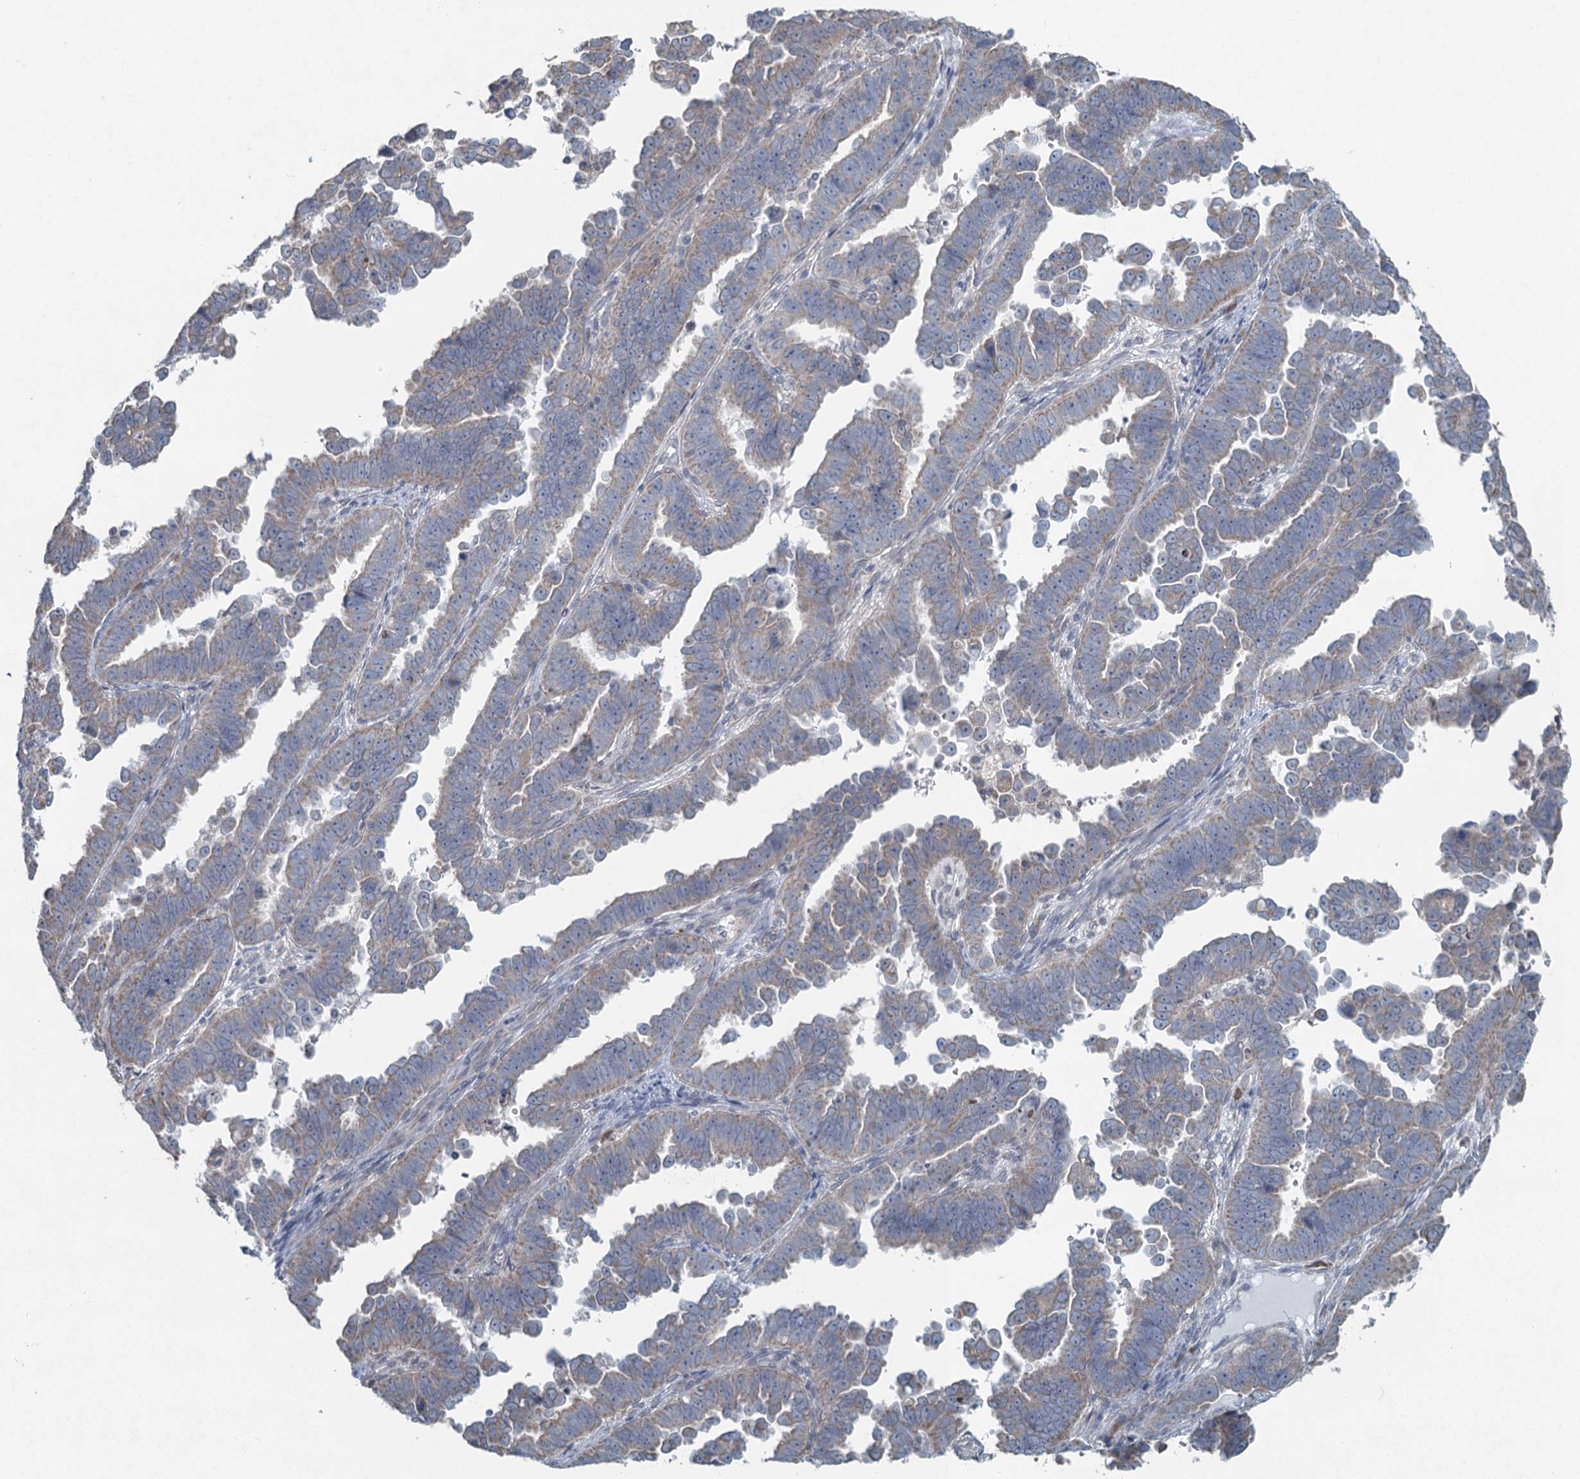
{"staining": {"intensity": "weak", "quantity": "25%-75%", "location": "cytoplasmic/membranous"}, "tissue": "endometrial cancer", "cell_type": "Tumor cells", "image_type": "cancer", "snomed": [{"axis": "morphology", "description": "Adenocarcinoma, NOS"}, {"axis": "topography", "description": "Endometrium"}], "caption": "DAB immunohistochemical staining of adenocarcinoma (endometrial) exhibits weak cytoplasmic/membranous protein staining in approximately 25%-75% of tumor cells.", "gene": "TEX35", "patient": {"sex": "female", "age": 75}}